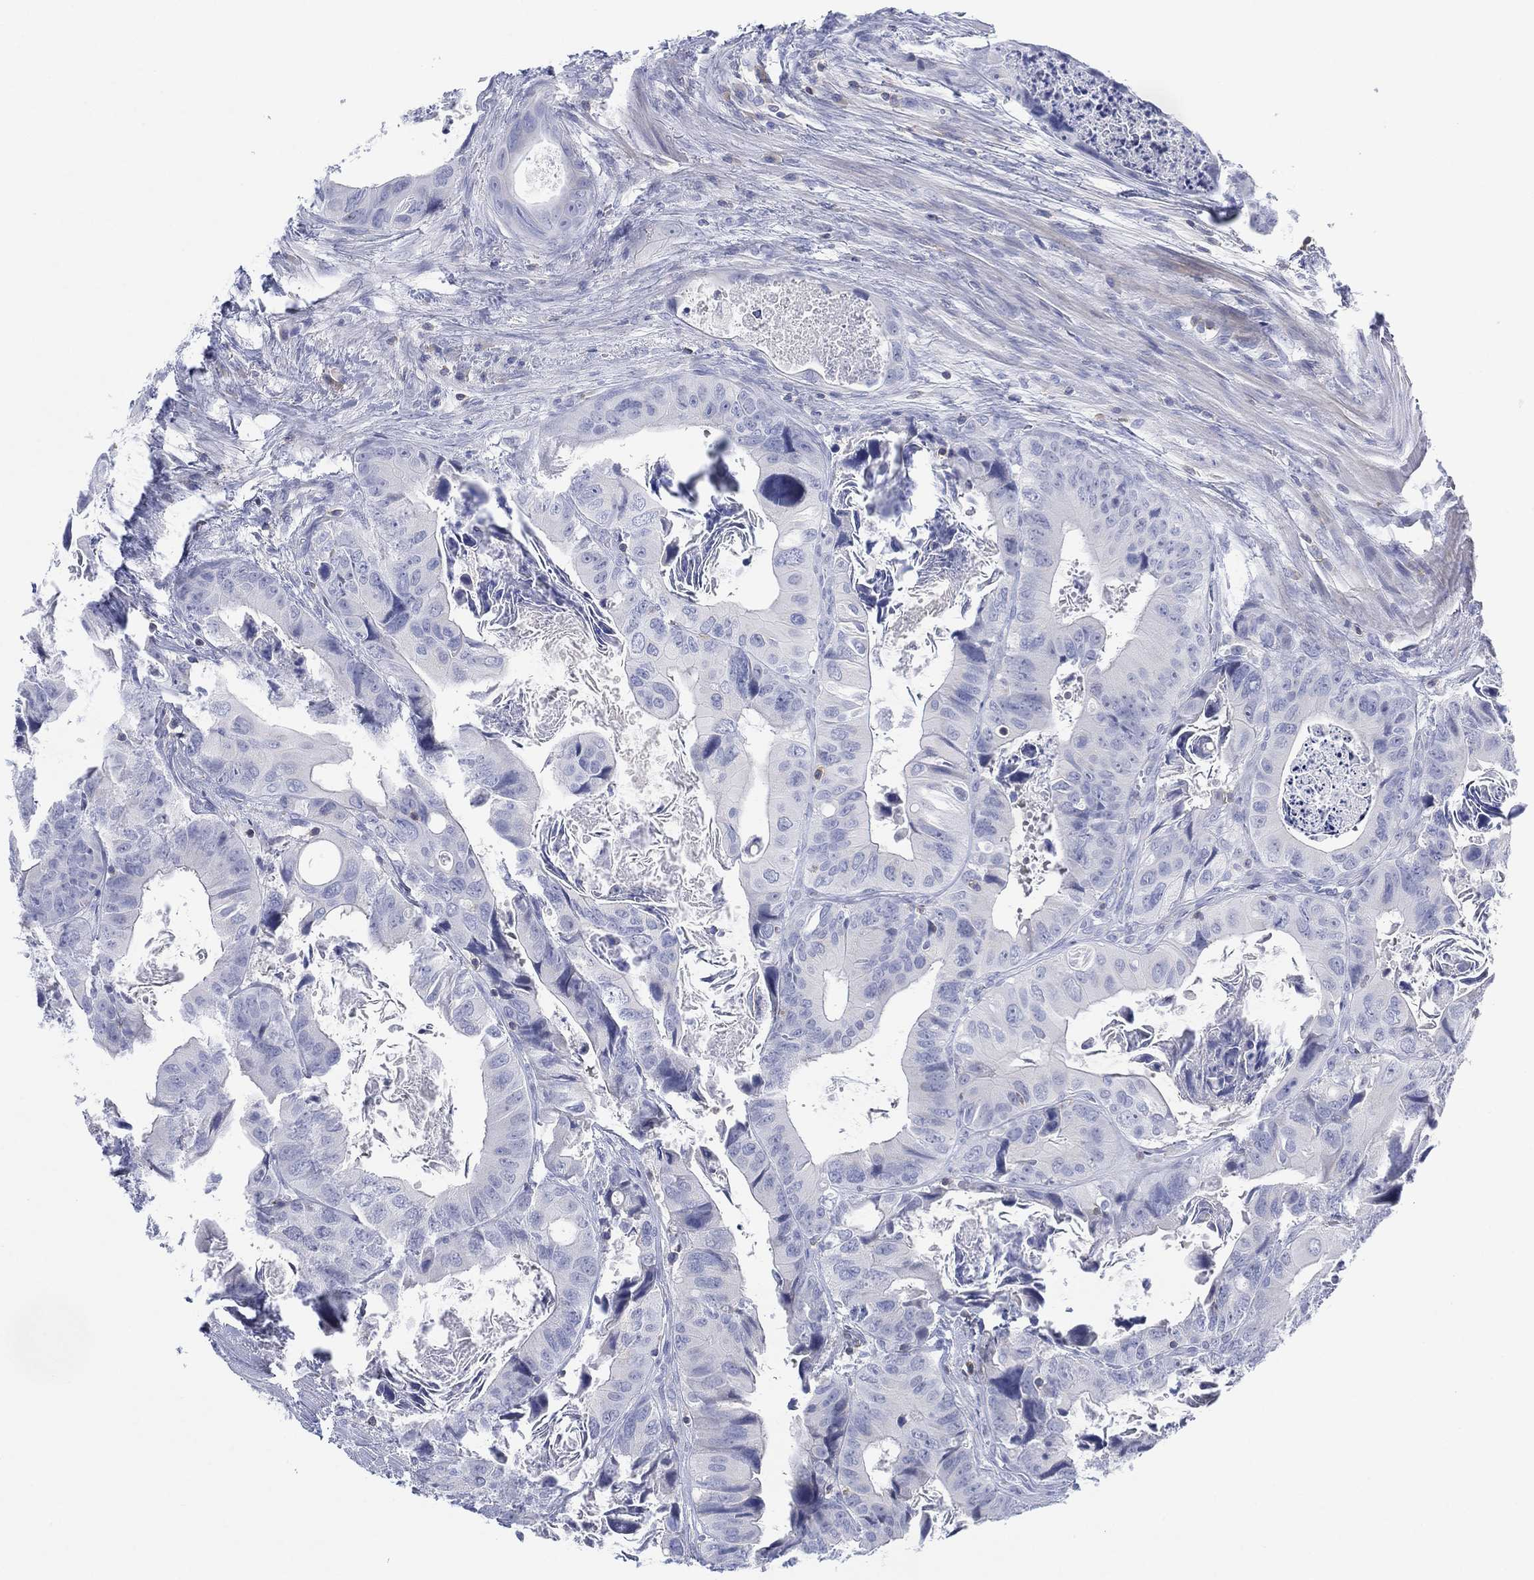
{"staining": {"intensity": "negative", "quantity": "none", "location": "none"}, "tissue": "colorectal cancer", "cell_type": "Tumor cells", "image_type": "cancer", "snomed": [{"axis": "morphology", "description": "Adenocarcinoma, NOS"}, {"axis": "topography", "description": "Rectum"}], "caption": "Immunohistochemical staining of human colorectal adenocarcinoma exhibits no significant positivity in tumor cells.", "gene": "SEPTIN1", "patient": {"sex": "male", "age": 64}}